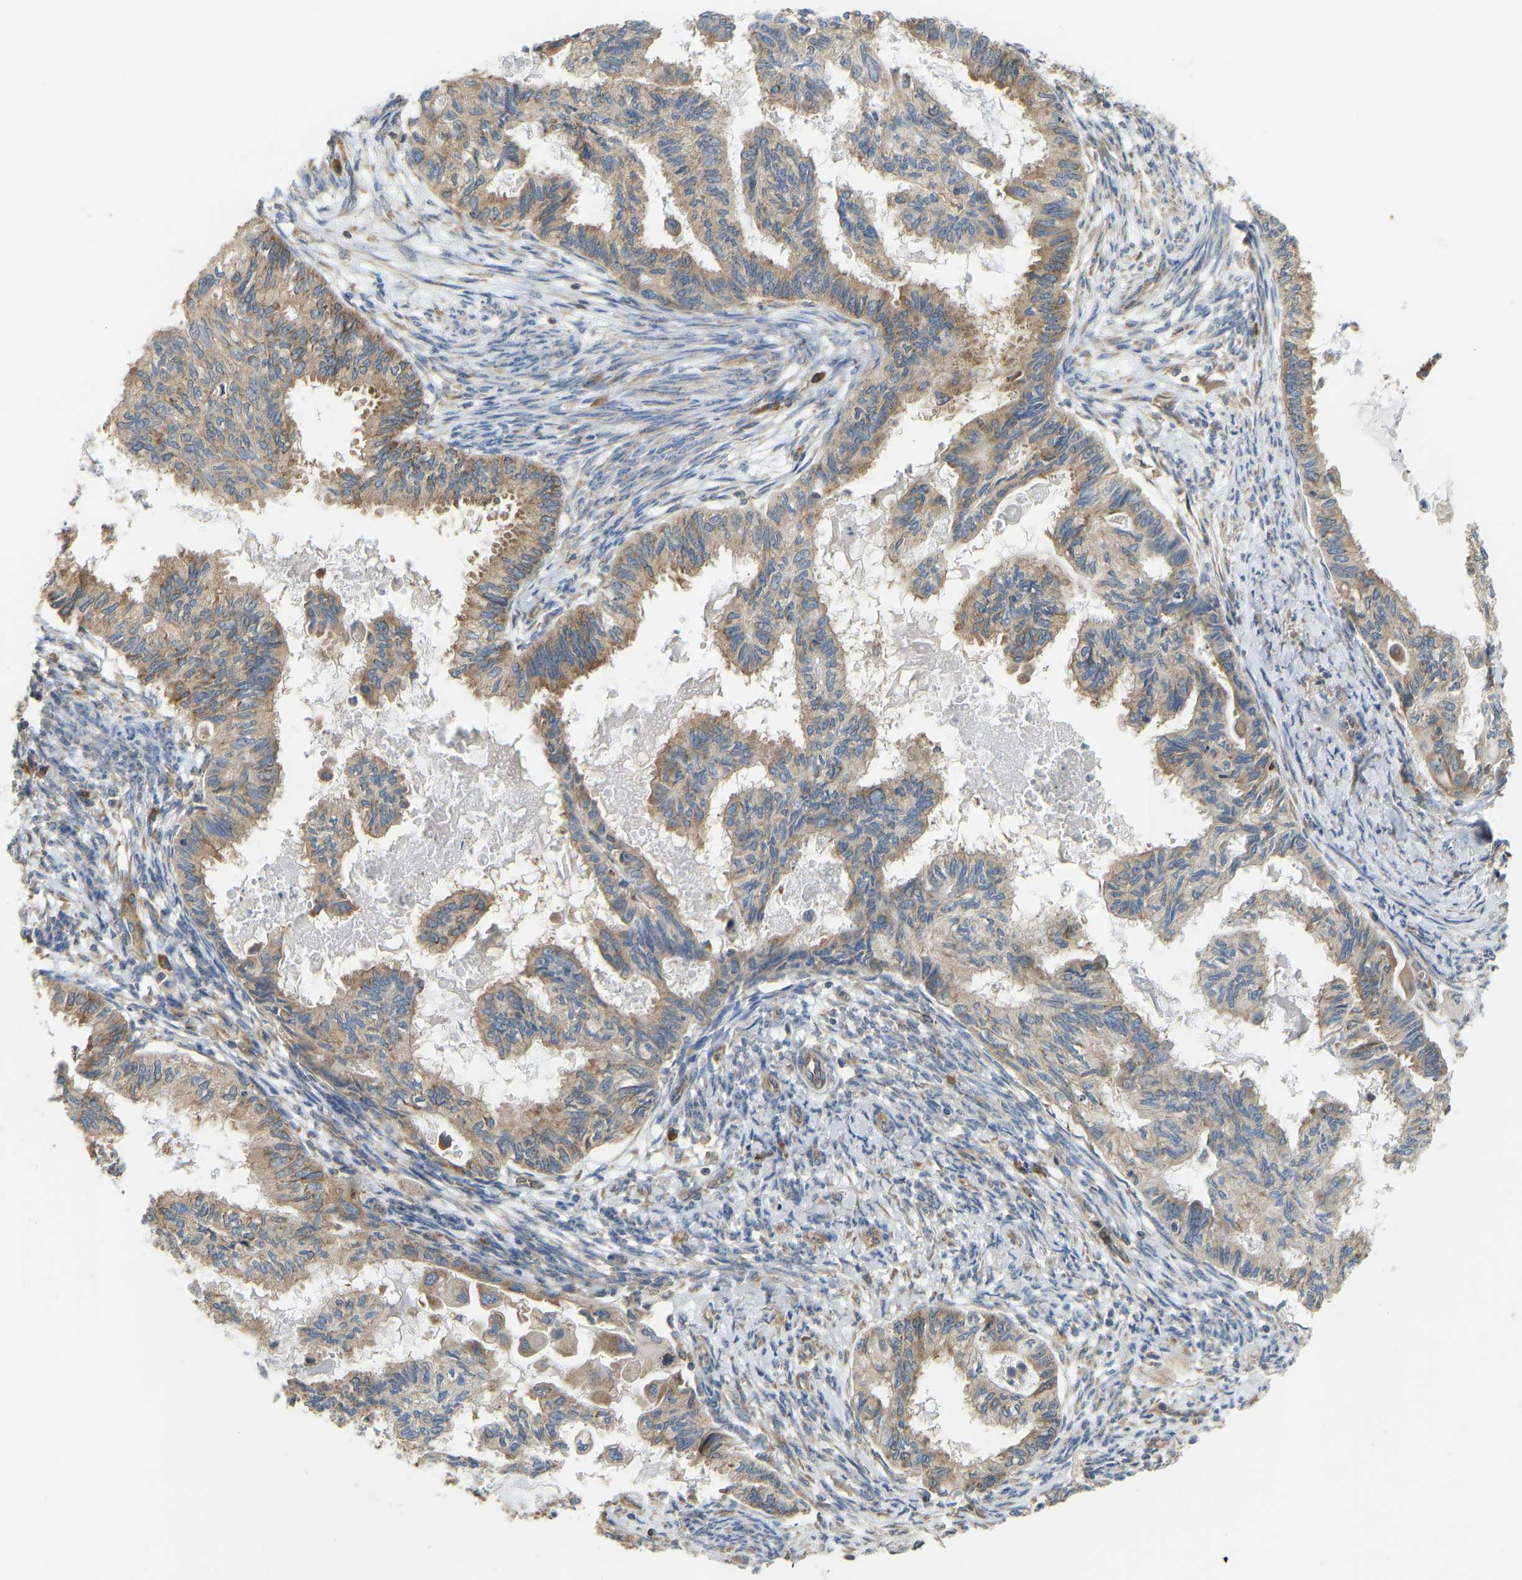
{"staining": {"intensity": "moderate", "quantity": ">75%", "location": "cytoplasmic/membranous"}, "tissue": "cervical cancer", "cell_type": "Tumor cells", "image_type": "cancer", "snomed": [{"axis": "morphology", "description": "Normal tissue, NOS"}, {"axis": "morphology", "description": "Adenocarcinoma, NOS"}, {"axis": "topography", "description": "Cervix"}, {"axis": "topography", "description": "Endometrium"}], "caption": "Immunohistochemical staining of cervical adenocarcinoma displays moderate cytoplasmic/membranous protein expression in approximately >75% of tumor cells. The protein of interest is stained brown, and the nuclei are stained in blue (DAB IHC with brightfield microscopy, high magnification).", "gene": "RPS6KB2", "patient": {"sex": "female", "age": 86}}